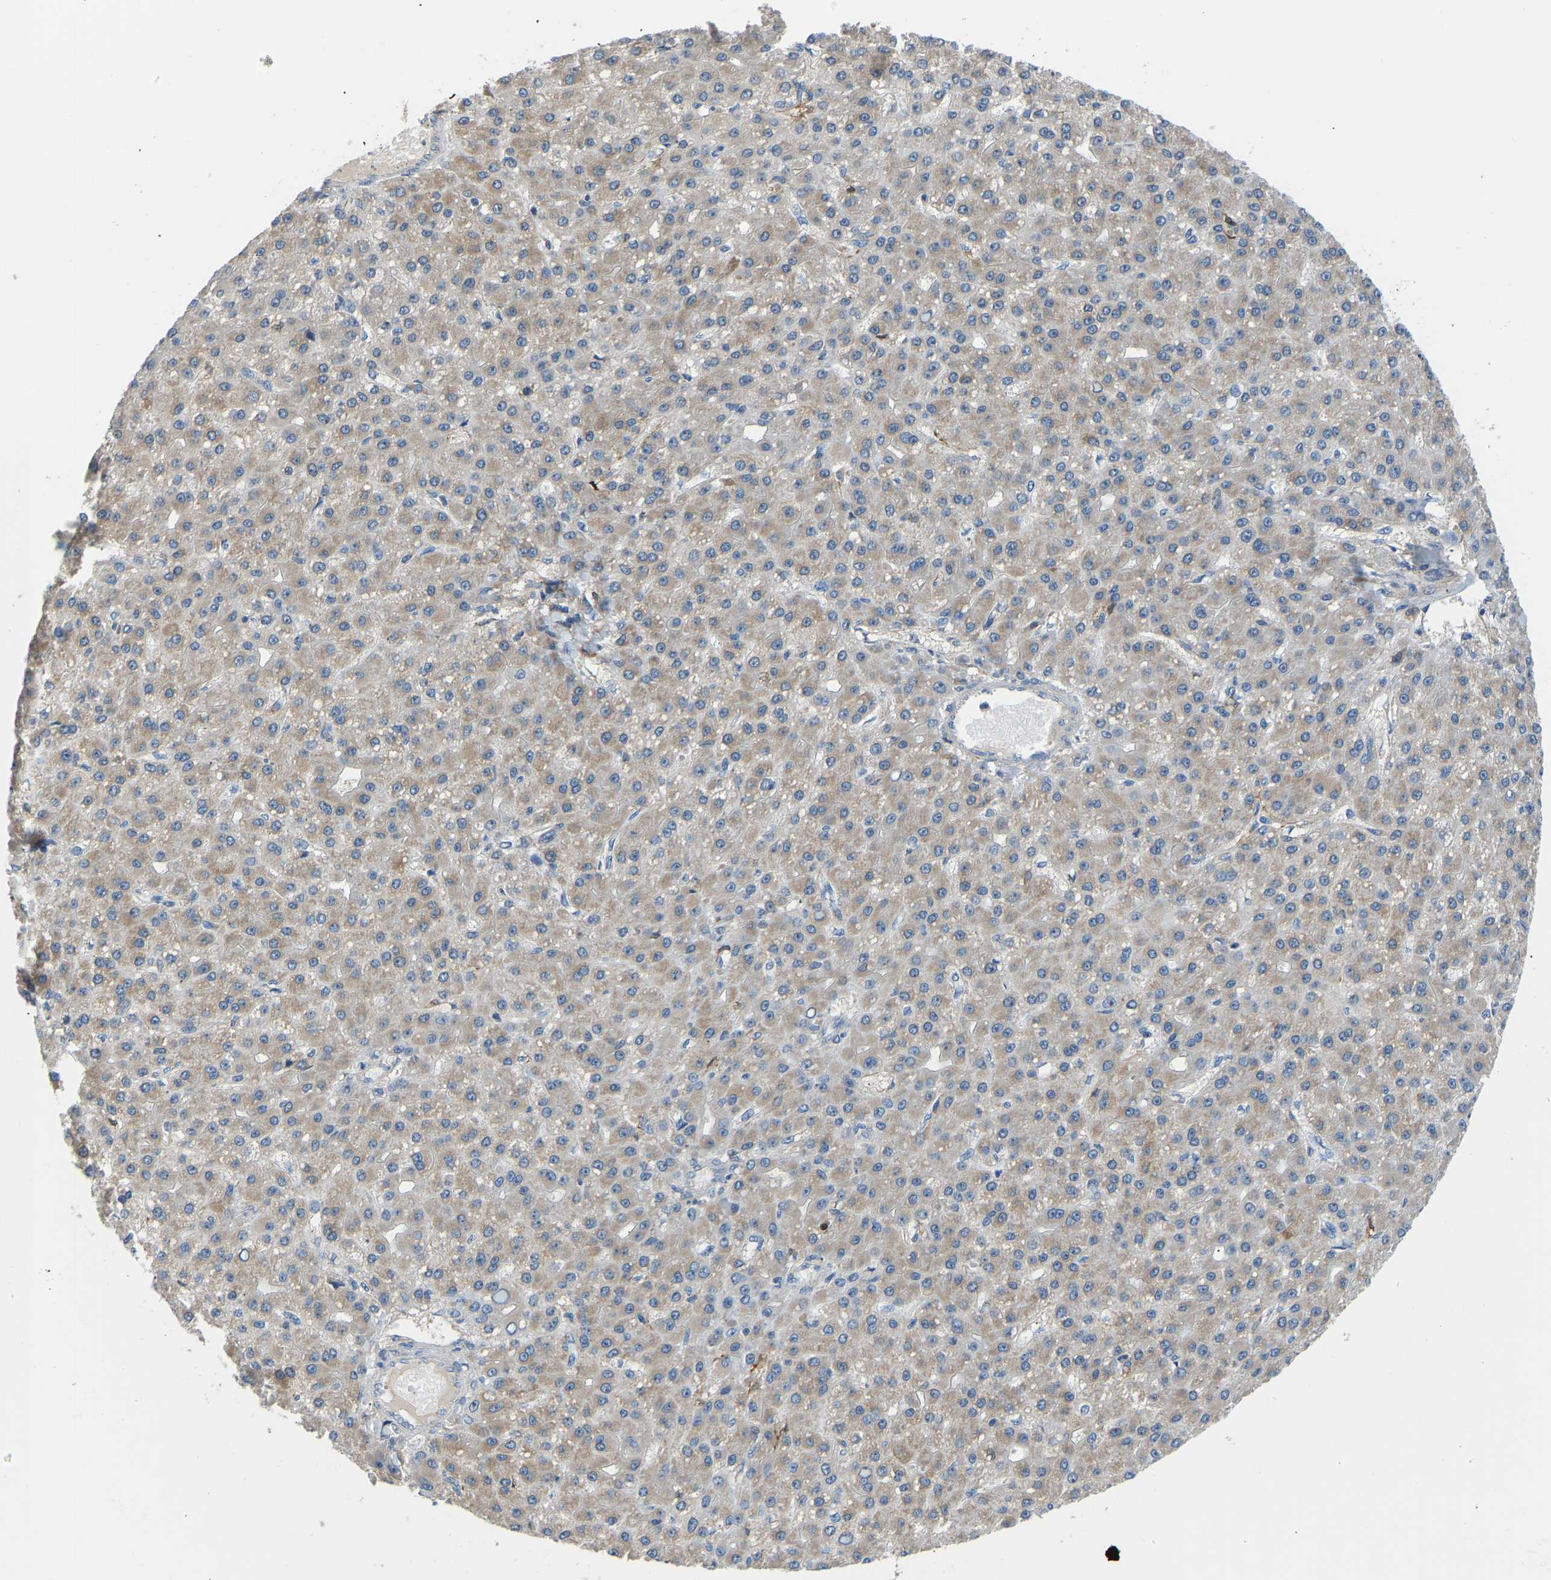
{"staining": {"intensity": "weak", "quantity": "<25%", "location": "cytoplasmic/membranous"}, "tissue": "liver cancer", "cell_type": "Tumor cells", "image_type": "cancer", "snomed": [{"axis": "morphology", "description": "Carcinoma, Hepatocellular, NOS"}, {"axis": "topography", "description": "Liver"}], "caption": "There is no significant expression in tumor cells of liver hepatocellular carcinoma.", "gene": "RBP1", "patient": {"sex": "male", "age": 67}}